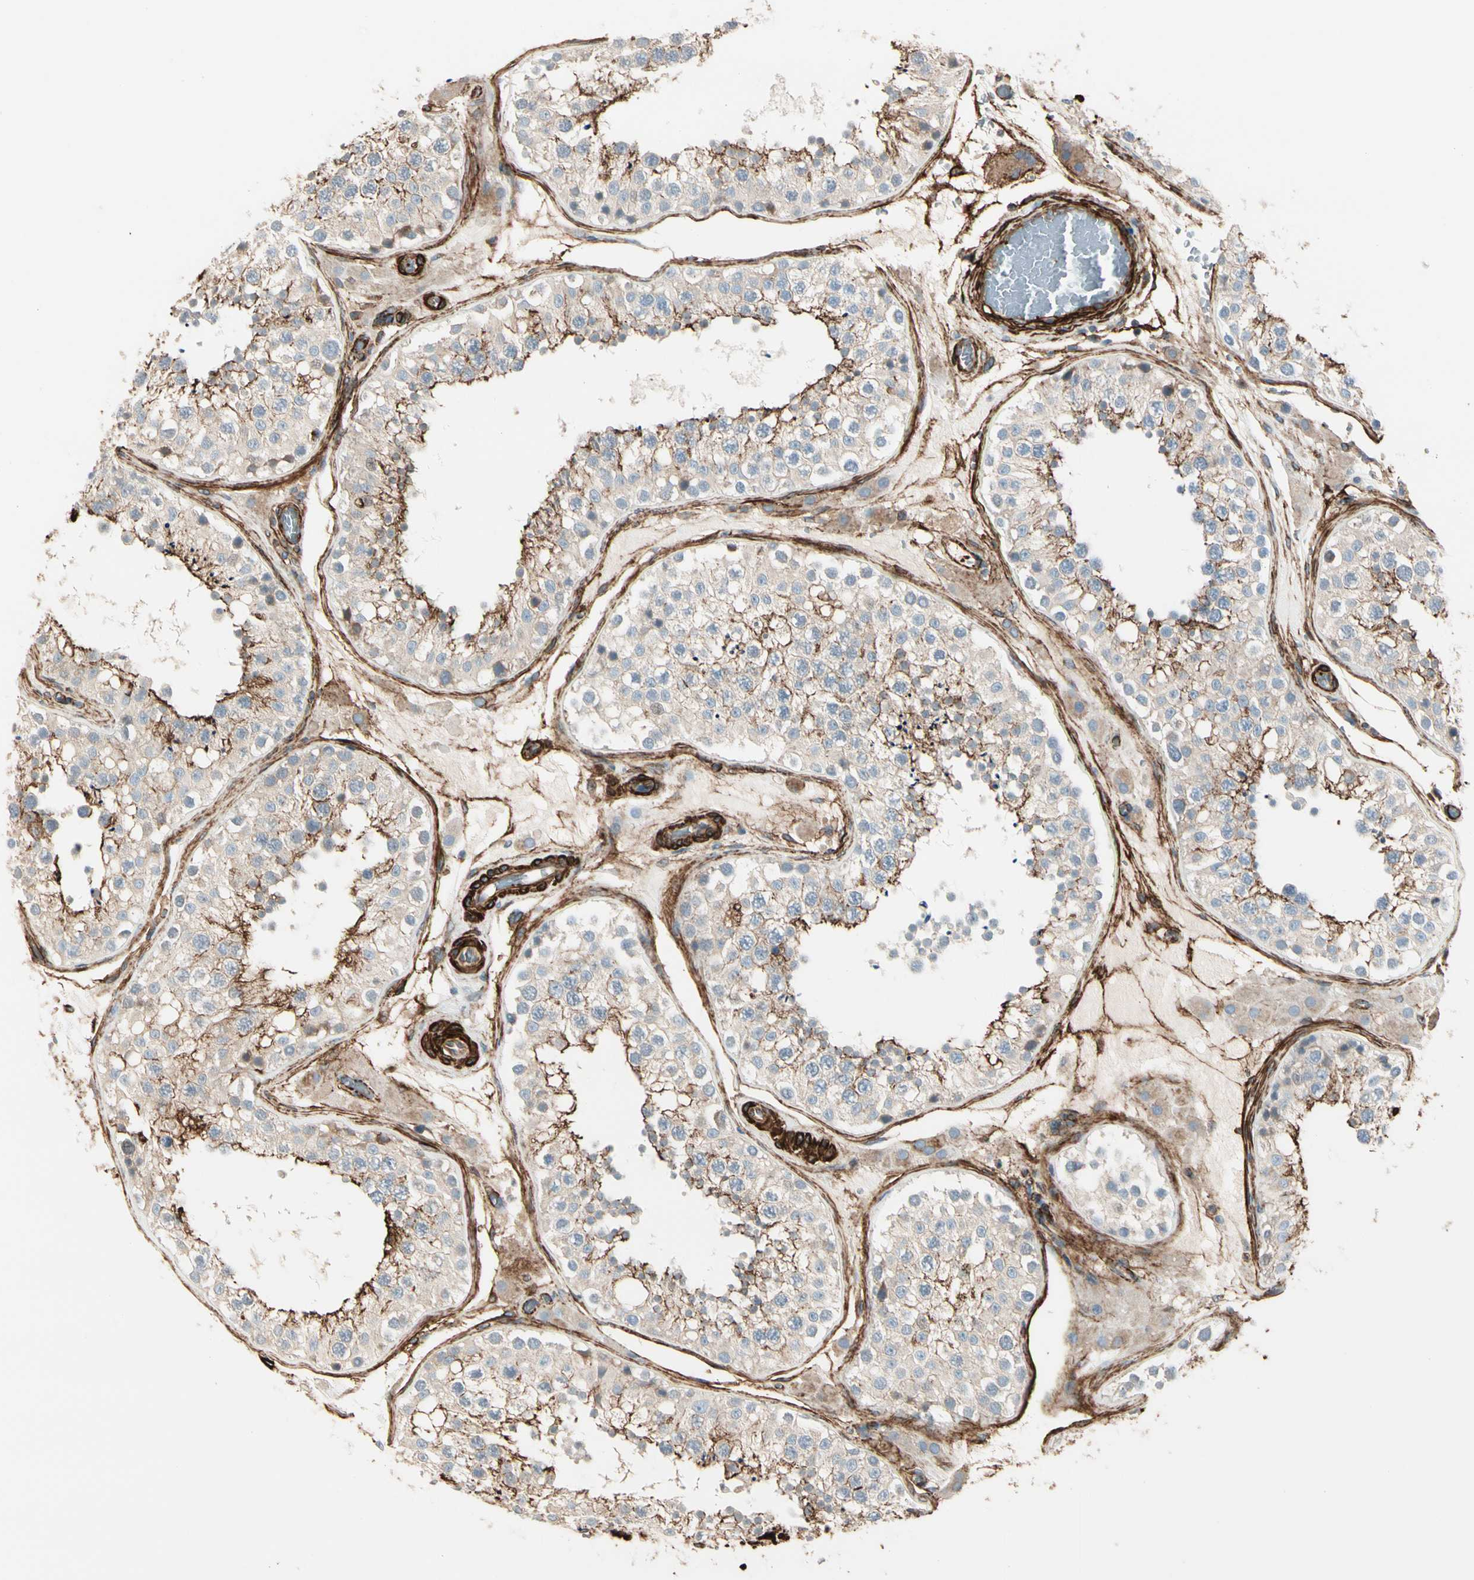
{"staining": {"intensity": "weak", "quantity": "25%-75%", "location": "cytoplasmic/membranous"}, "tissue": "testis", "cell_type": "Cells in seminiferous ducts", "image_type": "normal", "snomed": [{"axis": "morphology", "description": "Normal tissue, NOS"}, {"axis": "topography", "description": "Testis"}], "caption": "Protein staining demonstrates weak cytoplasmic/membranous staining in about 25%-75% of cells in seminiferous ducts in unremarkable testis. The staining is performed using DAB (3,3'-diaminobenzidine) brown chromogen to label protein expression. The nuclei are counter-stained blue using hematoxylin.", "gene": "CALD1", "patient": {"sex": "male", "age": 26}}